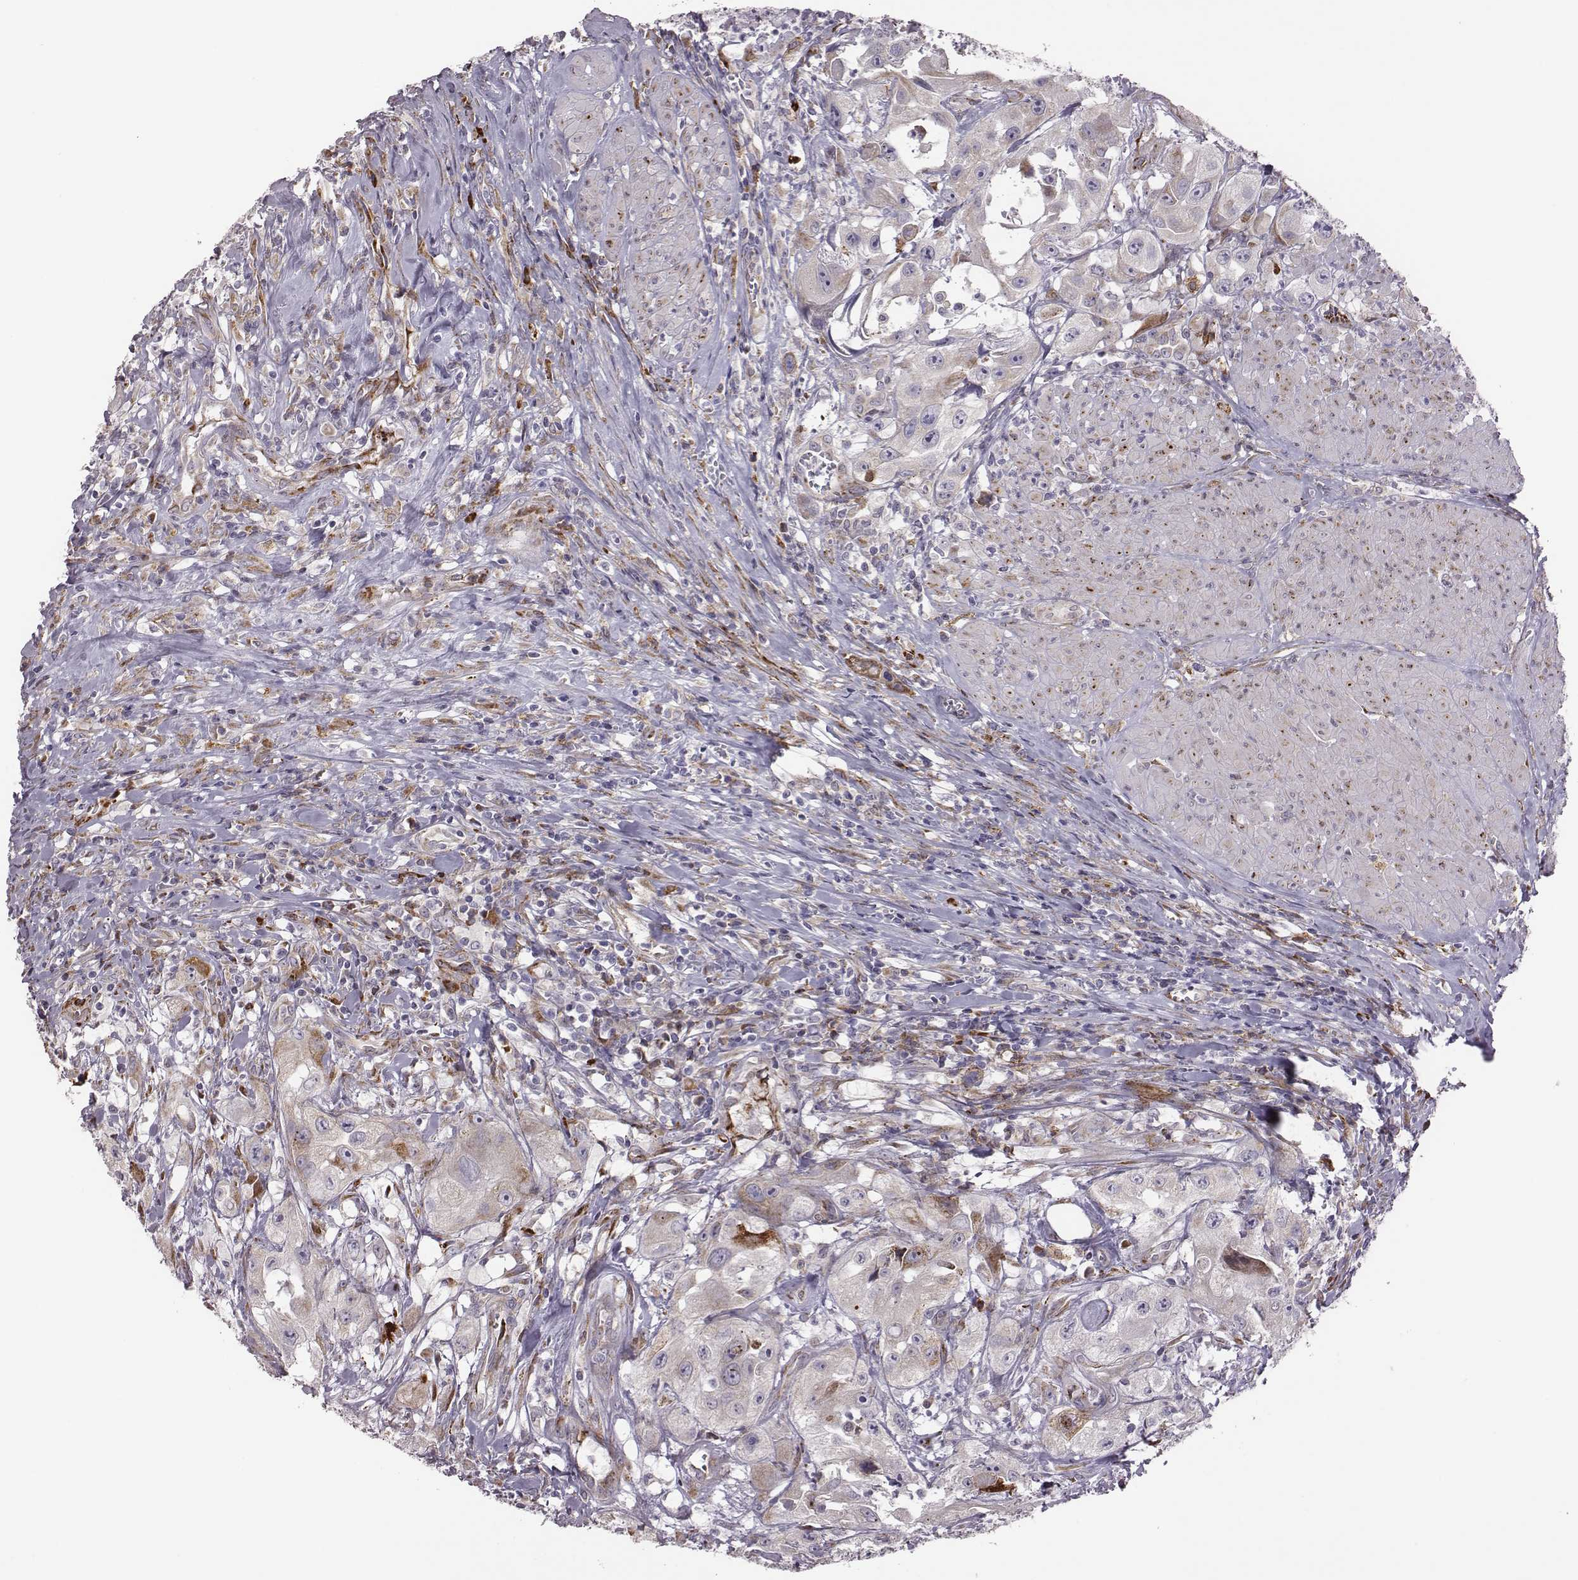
{"staining": {"intensity": "negative", "quantity": "none", "location": "none"}, "tissue": "urothelial cancer", "cell_type": "Tumor cells", "image_type": "cancer", "snomed": [{"axis": "morphology", "description": "Urothelial carcinoma, High grade"}, {"axis": "topography", "description": "Urinary bladder"}], "caption": "This is a photomicrograph of immunohistochemistry staining of urothelial carcinoma (high-grade), which shows no expression in tumor cells.", "gene": "SELENOI", "patient": {"sex": "male", "age": 79}}